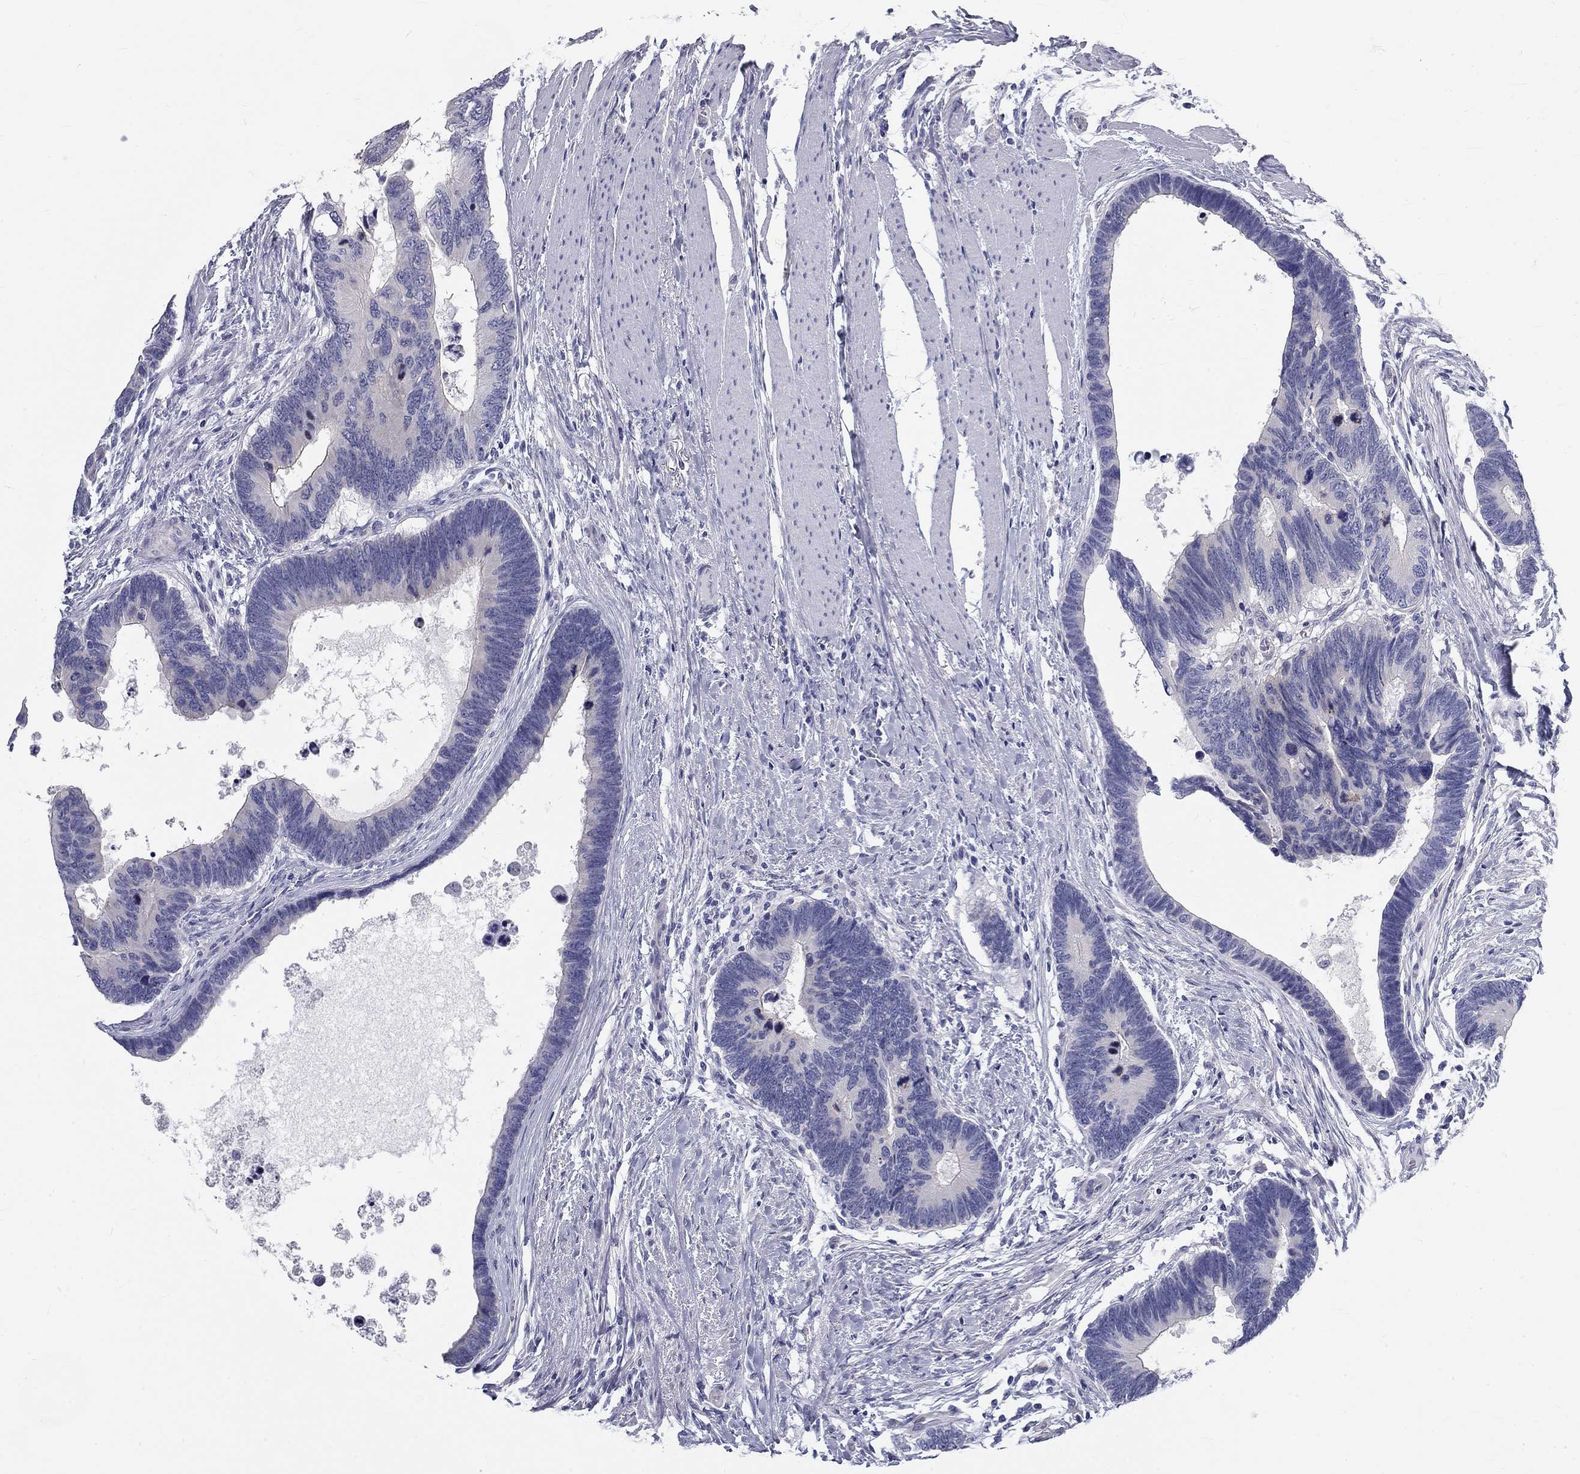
{"staining": {"intensity": "negative", "quantity": "none", "location": "none"}, "tissue": "colorectal cancer", "cell_type": "Tumor cells", "image_type": "cancer", "snomed": [{"axis": "morphology", "description": "Adenocarcinoma, NOS"}, {"axis": "topography", "description": "Colon"}], "caption": "Micrograph shows no protein positivity in tumor cells of adenocarcinoma (colorectal) tissue.", "gene": "GALNTL5", "patient": {"sex": "female", "age": 77}}